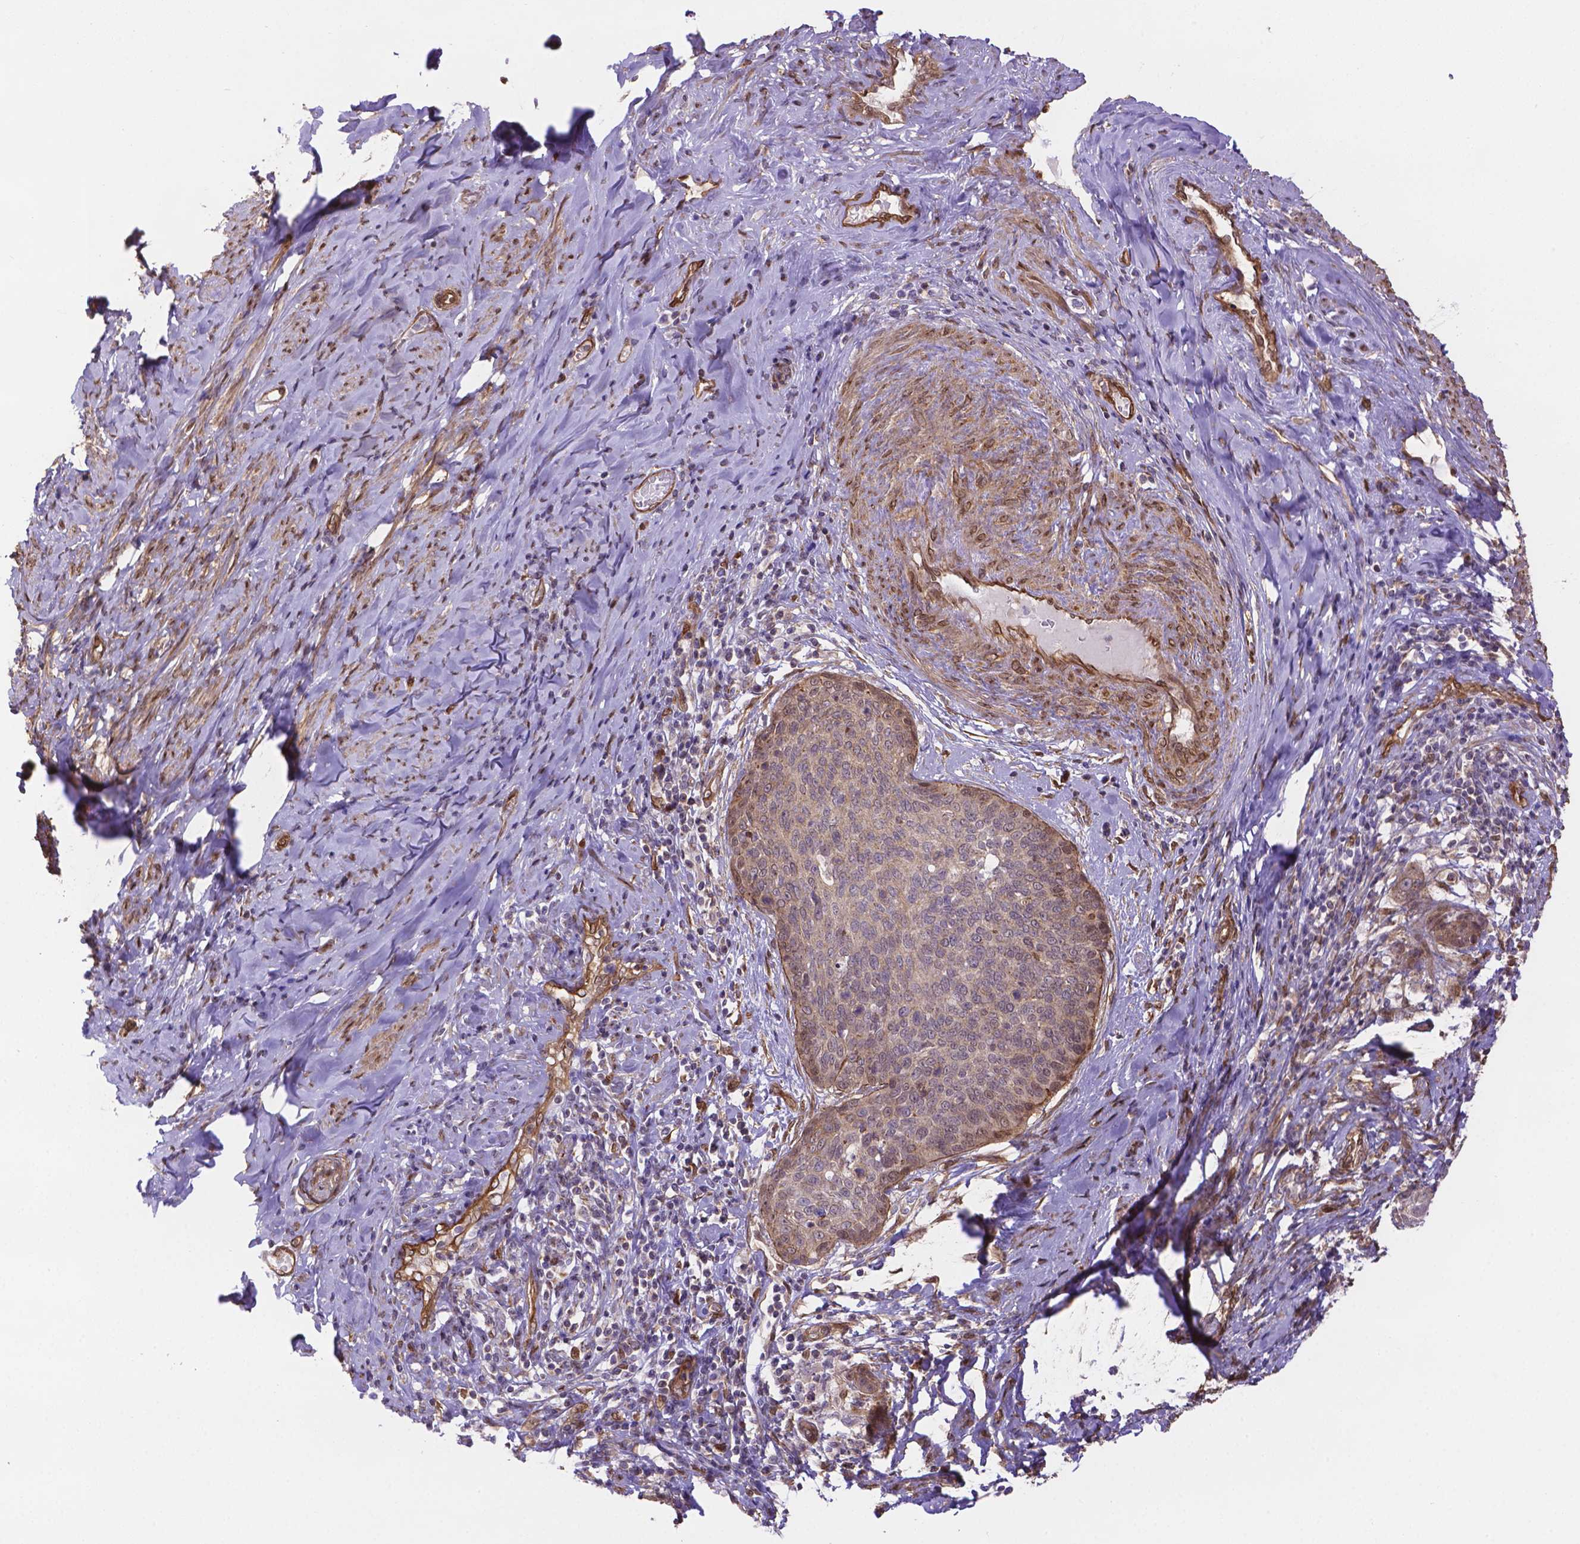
{"staining": {"intensity": "weak", "quantity": "25%-75%", "location": "cytoplasmic/membranous"}, "tissue": "cervical cancer", "cell_type": "Tumor cells", "image_type": "cancer", "snomed": [{"axis": "morphology", "description": "Squamous cell carcinoma, NOS"}, {"axis": "topography", "description": "Cervix"}], "caption": "Squamous cell carcinoma (cervical) tissue exhibits weak cytoplasmic/membranous expression in approximately 25%-75% of tumor cells Ihc stains the protein of interest in brown and the nuclei are stained blue.", "gene": "YAP1", "patient": {"sex": "female", "age": 69}}